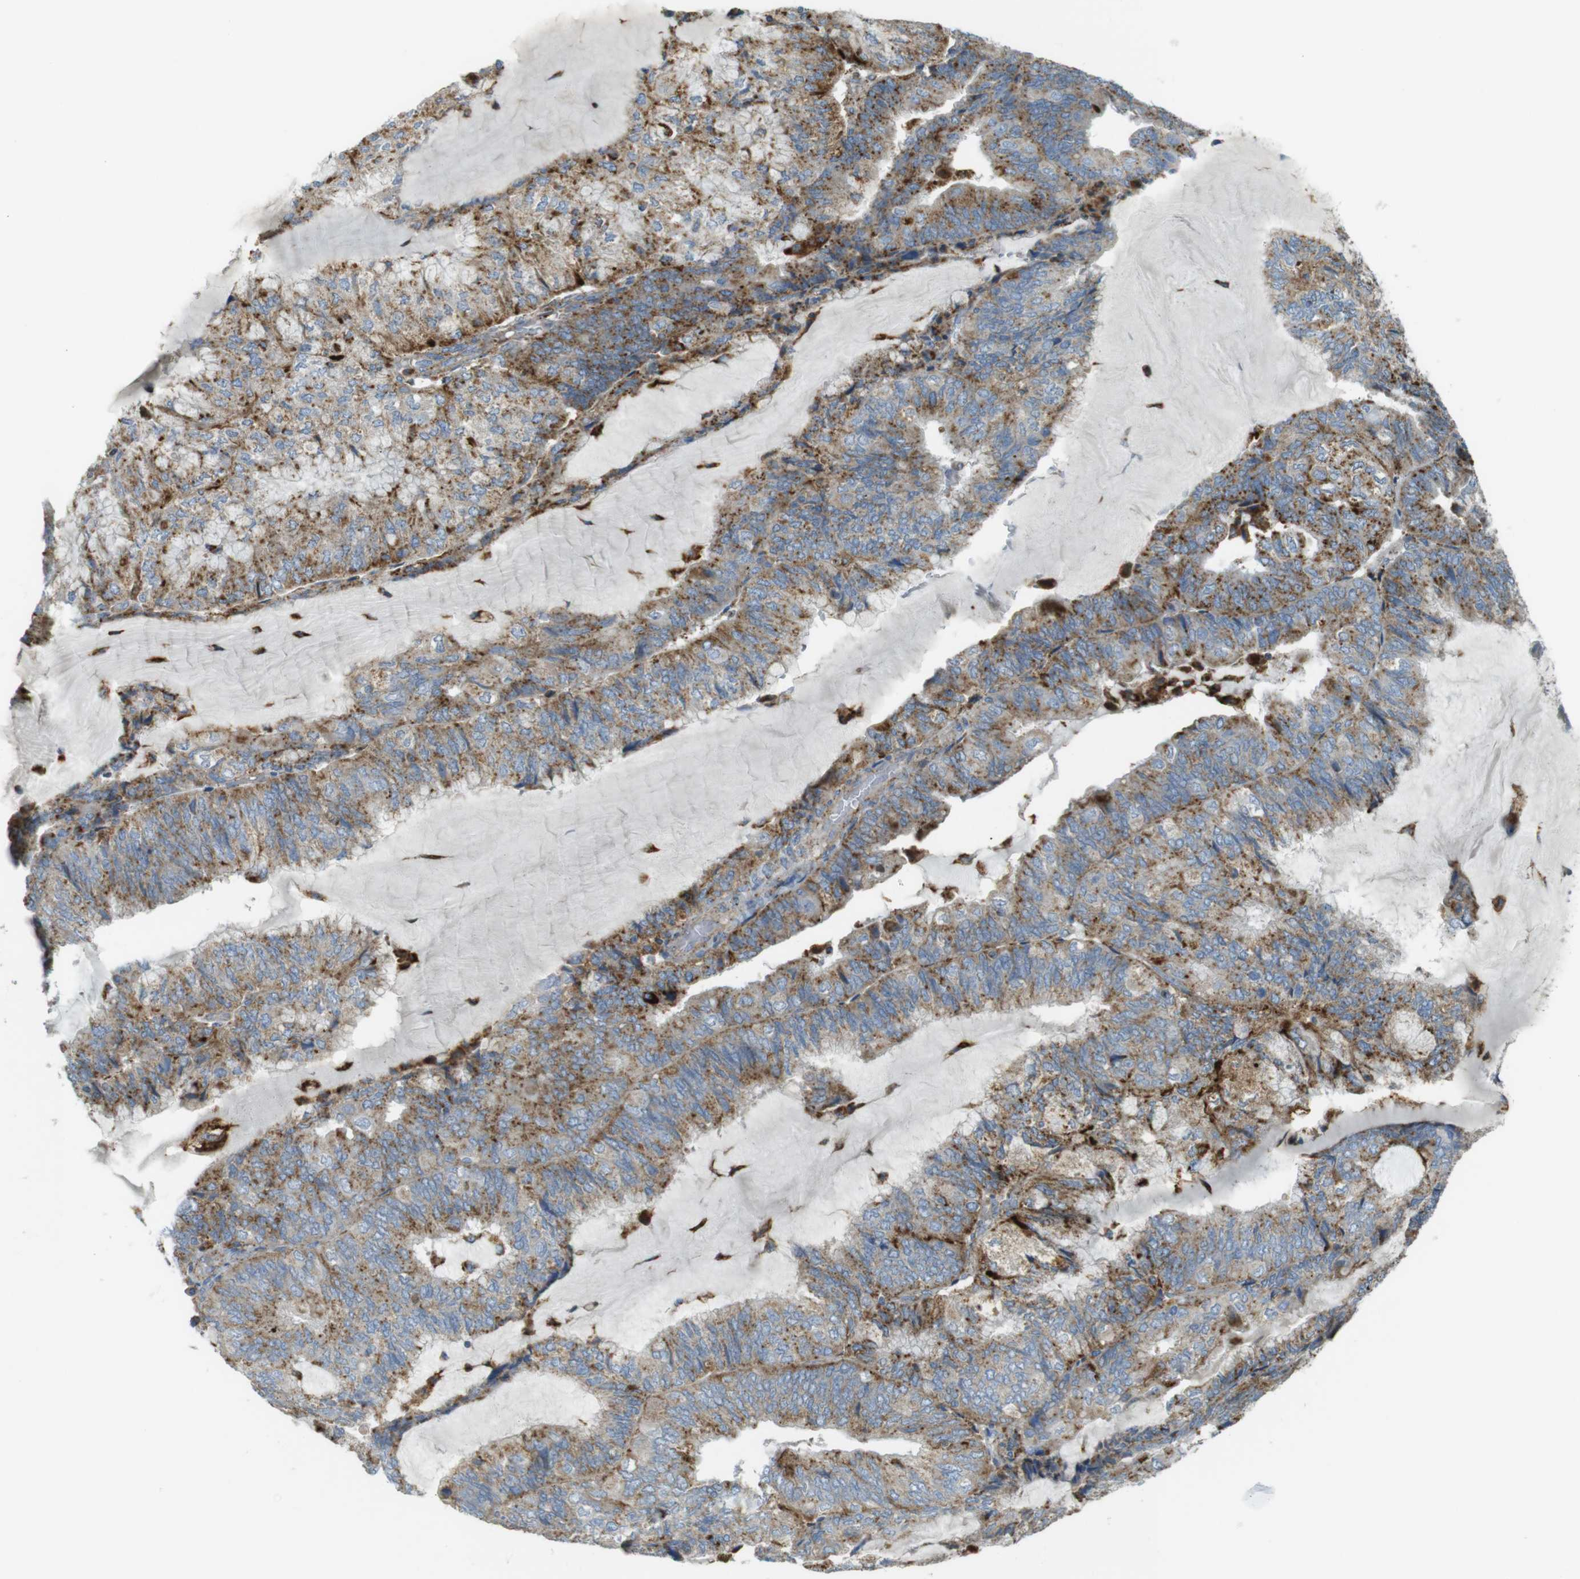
{"staining": {"intensity": "moderate", "quantity": ">75%", "location": "cytoplasmic/membranous"}, "tissue": "endometrial cancer", "cell_type": "Tumor cells", "image_type": "cancer", "snomed": [{"axis": "morphology", "description": "Adenocarcinoma, NOS"}, {"axis": "topography", "description": "Endometrium"}], "caption": "Immunohistochemistry (IHC) (DAB) staining of human endometrial cancer (adenocarcinoma) reveals moderate cytoplasmic/membranous protein expression in about >75% of tumor cells. Immunohistochemistry stains the protein in brown and the nuclei are stained blue.", "gene": "LAMP1", "patient": {"sex": "female", "age": 81}}